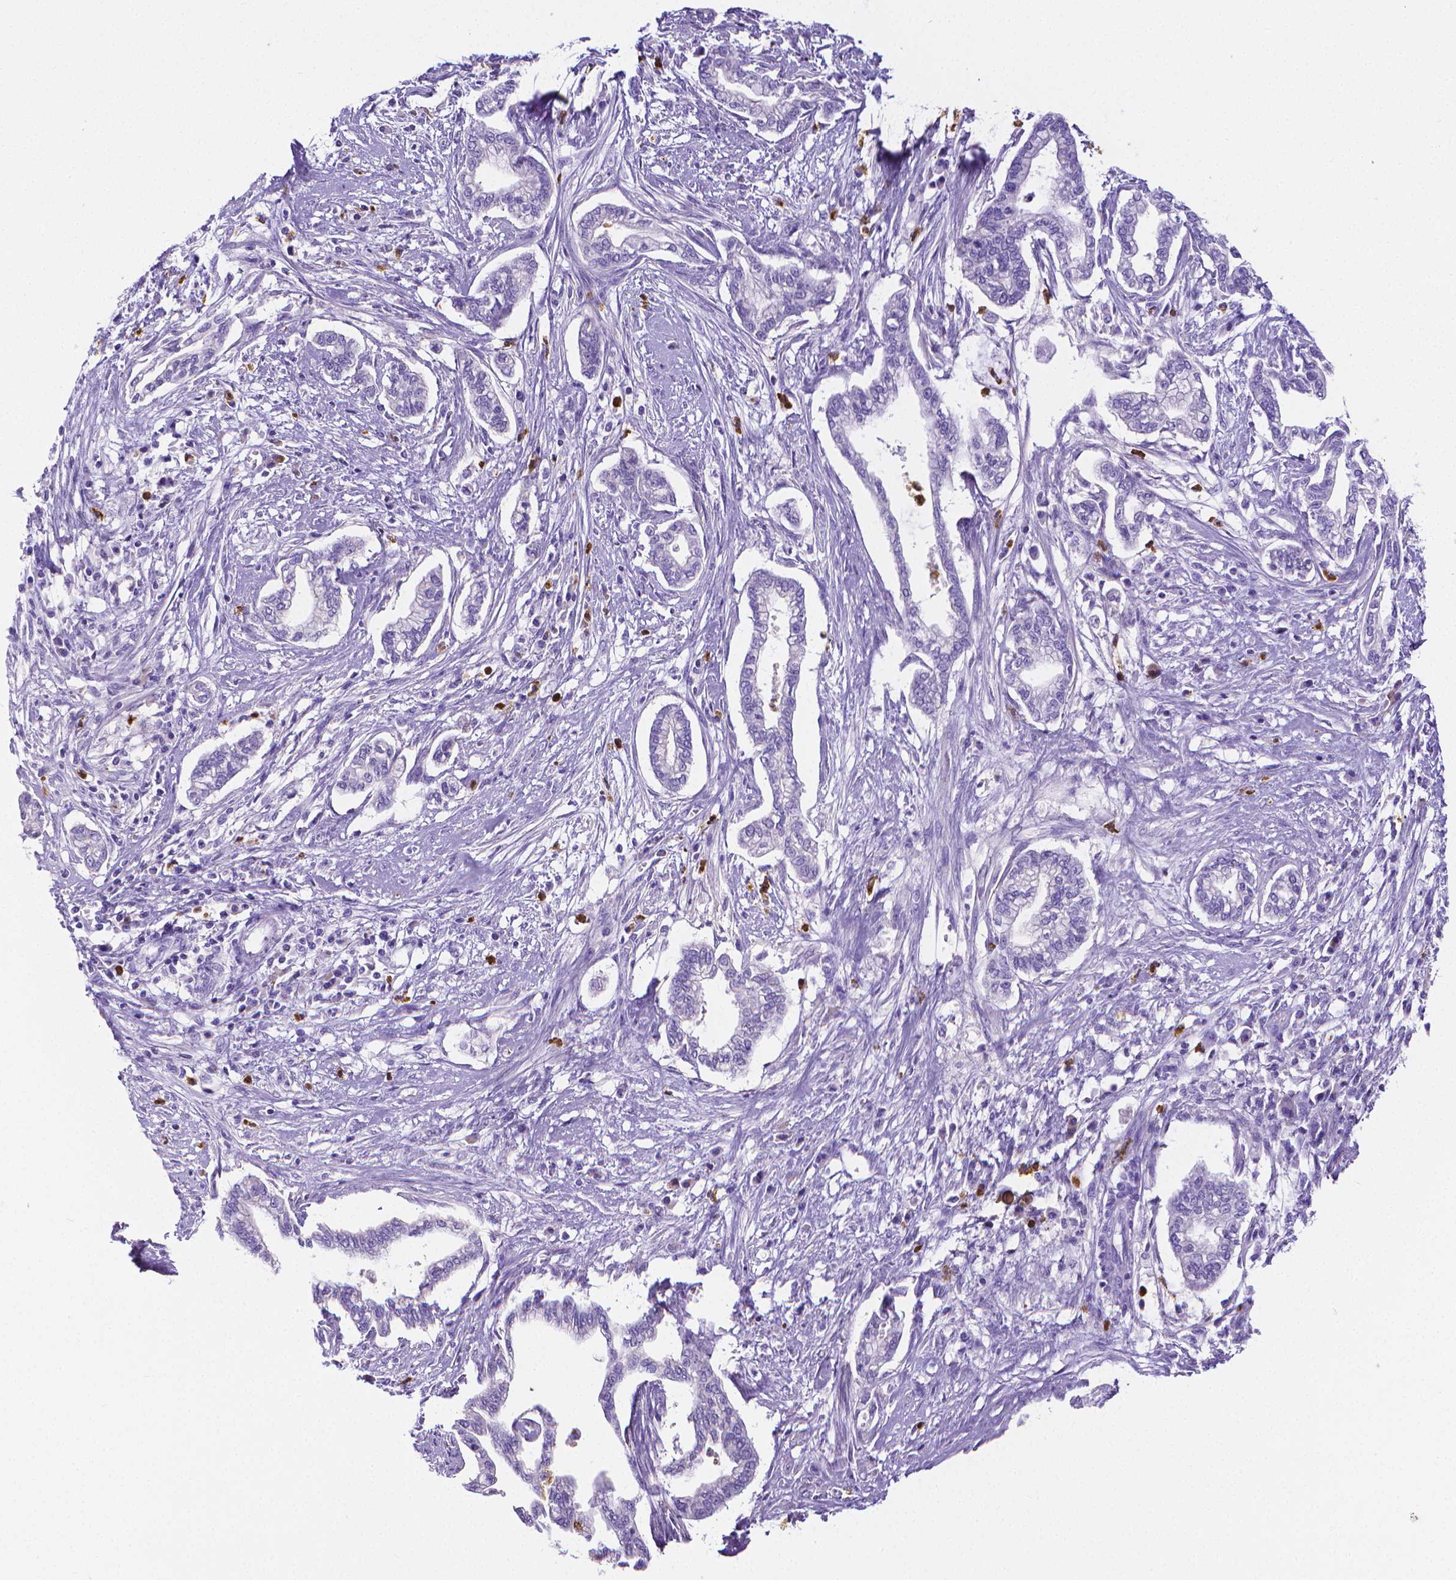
{"staining": {"intensity": "negative", "quantity": "none", "location": "none"}, "tissue": "cervical cancer", "cell_type": "Tumor cells", "image_type": "cancer", "snomed": [{"axis": "morphology", "description": "Adenocarcinoma, NOS"}, {"axis": "topography", "description": "Cervix"}], "caption": "Tumor cells show no significant positivity in cervical cancer.", "gene": "MMP9", "patient": {"sex": "female", "age": 62}}